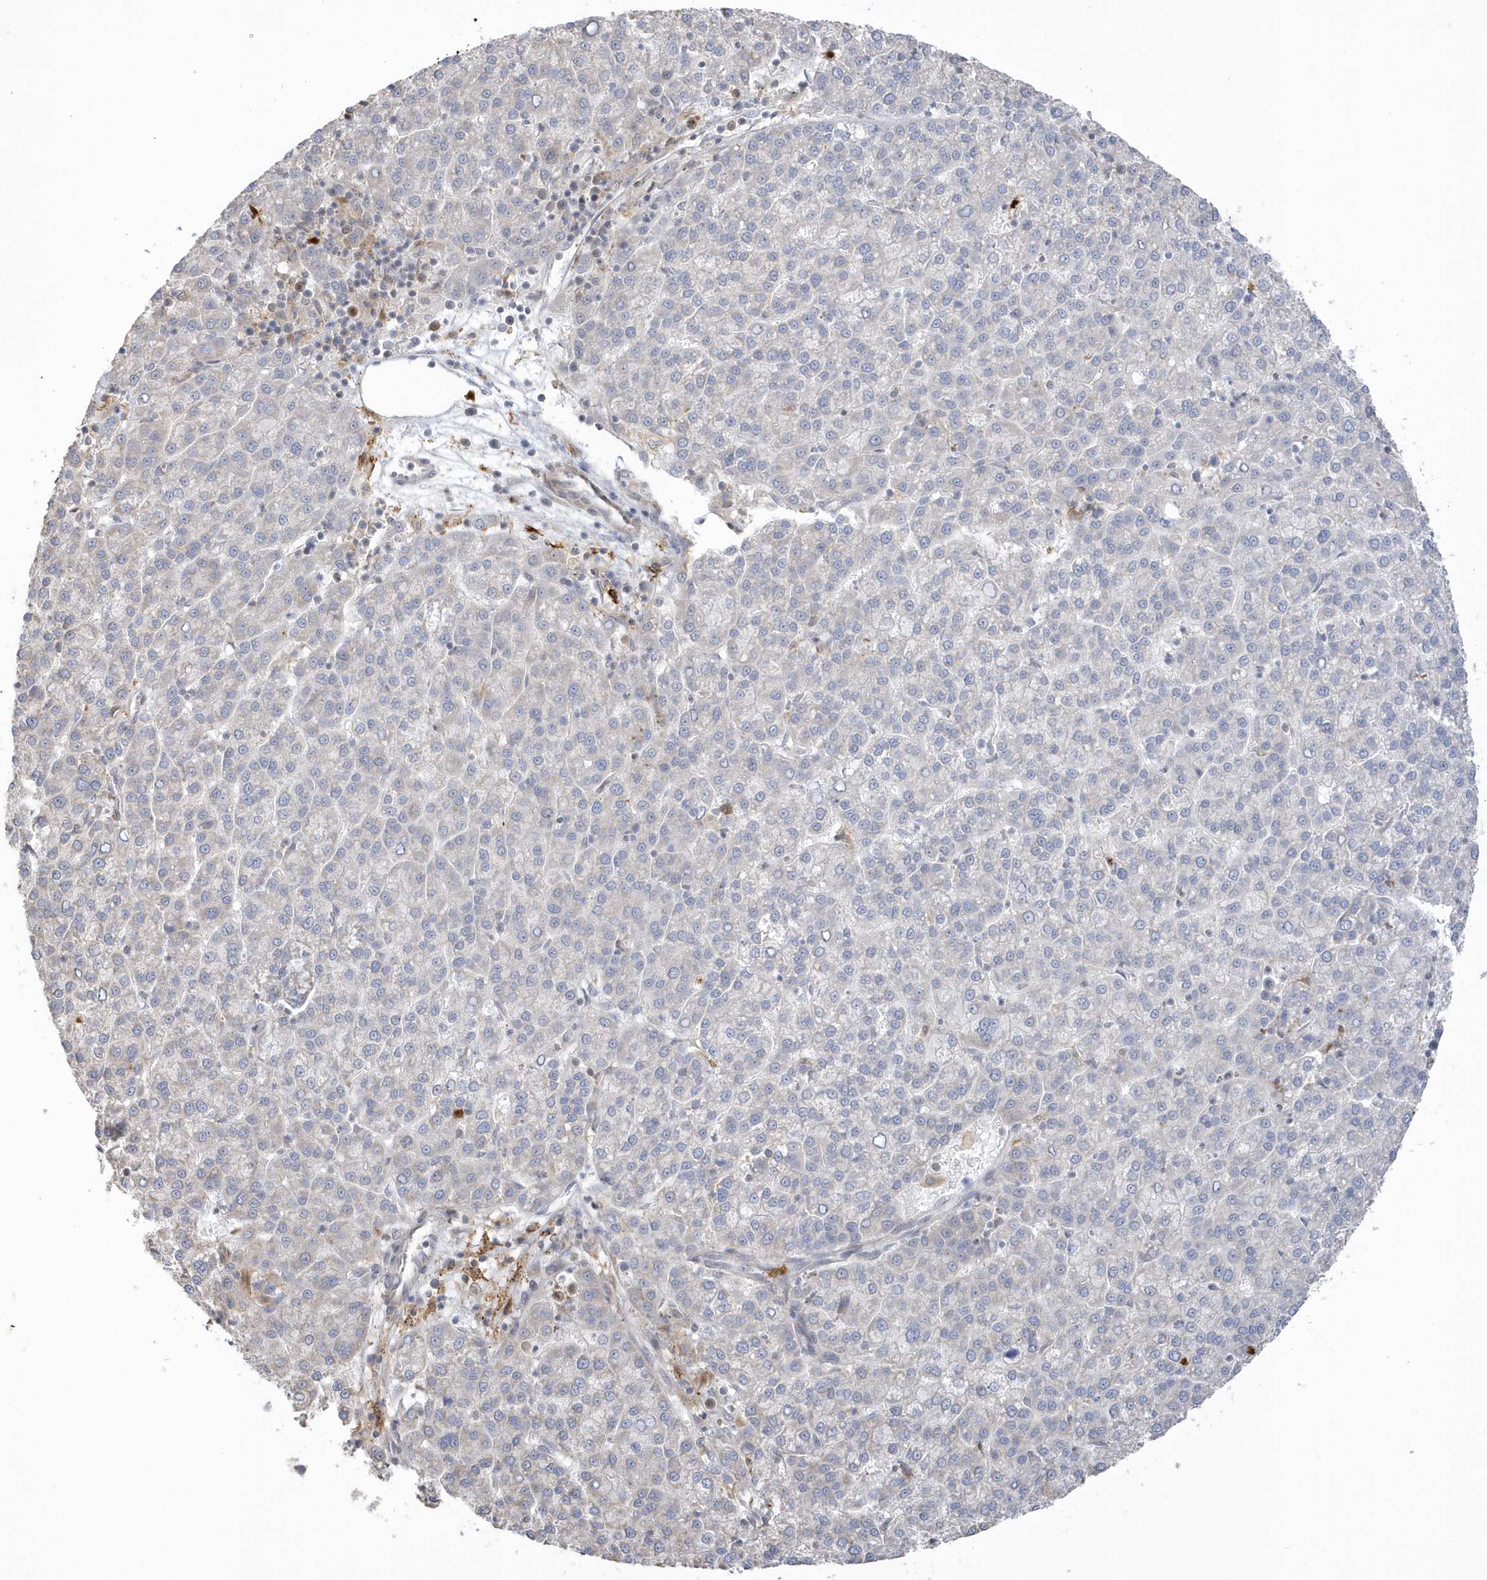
{"staining": {"intensity": "negative", "quantity": "none", "location": "none"}, "tissue": "liver cancer", "cell_type": "Tumor cells", "image_type": "cancer", "snomed": [{"axis": "morphology", "description": "Carcinoma, Hepatocellular, NOS"}, {"axis": "topography", "description": "Liver"}], "caption": "Immunohistochemistry (IHC) photomicrograph of neoplastic tissue: human liver cancer (hepatocellular carcinoma) stained with DAB shows no significant protein expression in tumor cells.", "gene": "NAF1", "patient": {"sex": "female", "age": 58}}